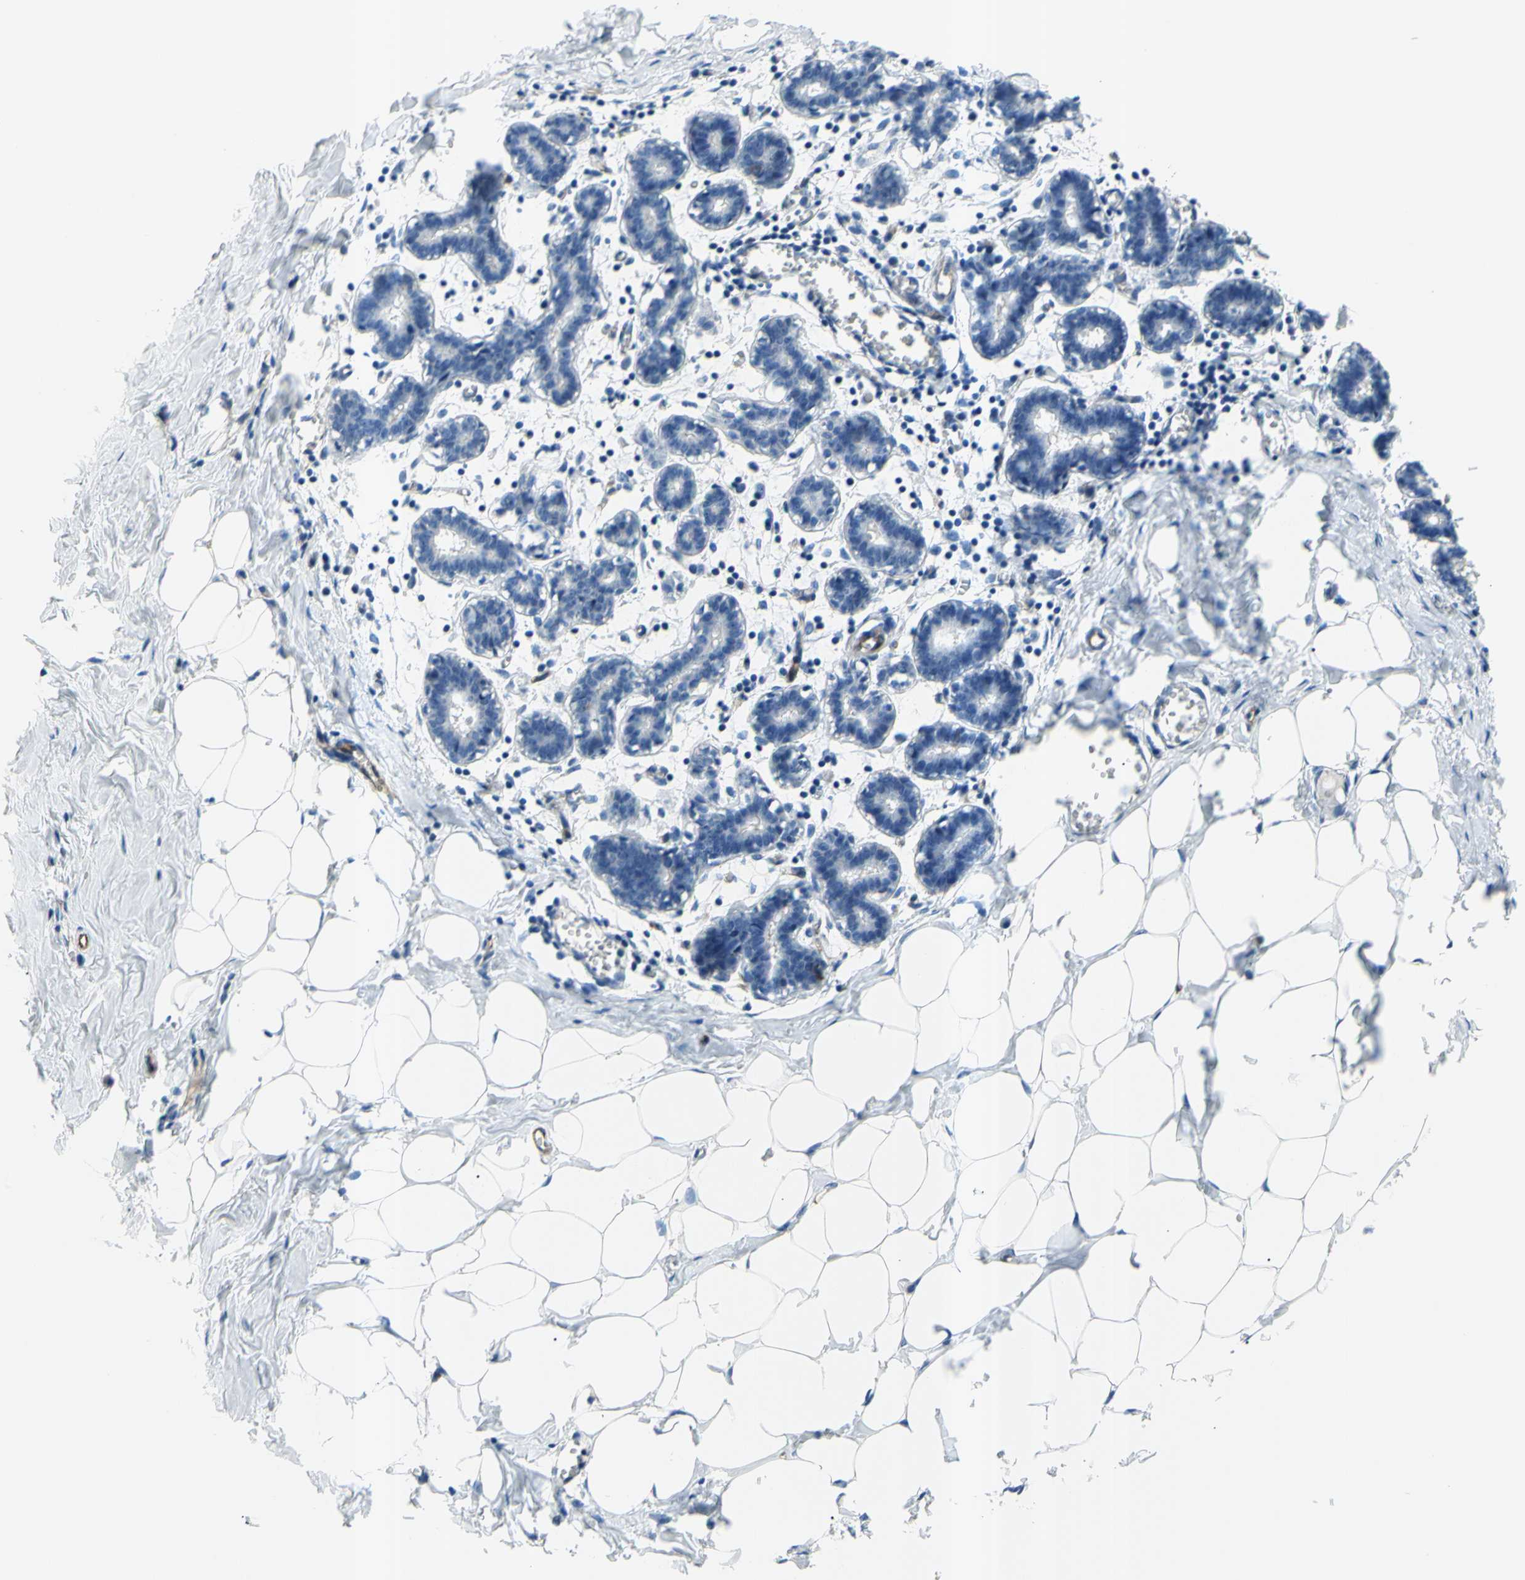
{"staining": {"intensity": "negative", "quantity": "none", "location": "none"}, "tissue": "breast", "cell_type": "Adipocytes", "image_type": "normal", "snomed": [{"axis": "morphology", "description": "Normal tissue, NOS"}, {"axis": "topography", "description": "Breast"}], "caption": "IHC histopathology image of unremarkable human breast stained for a protein (brown), which displays no expression in adipocytes. (DAB (3,3'-diaminobenzidine) IHC visualized using brightfield microscopy, high magnification).", "gene": "PRRG2", "patient": {"sex": "female", "age": 27}}